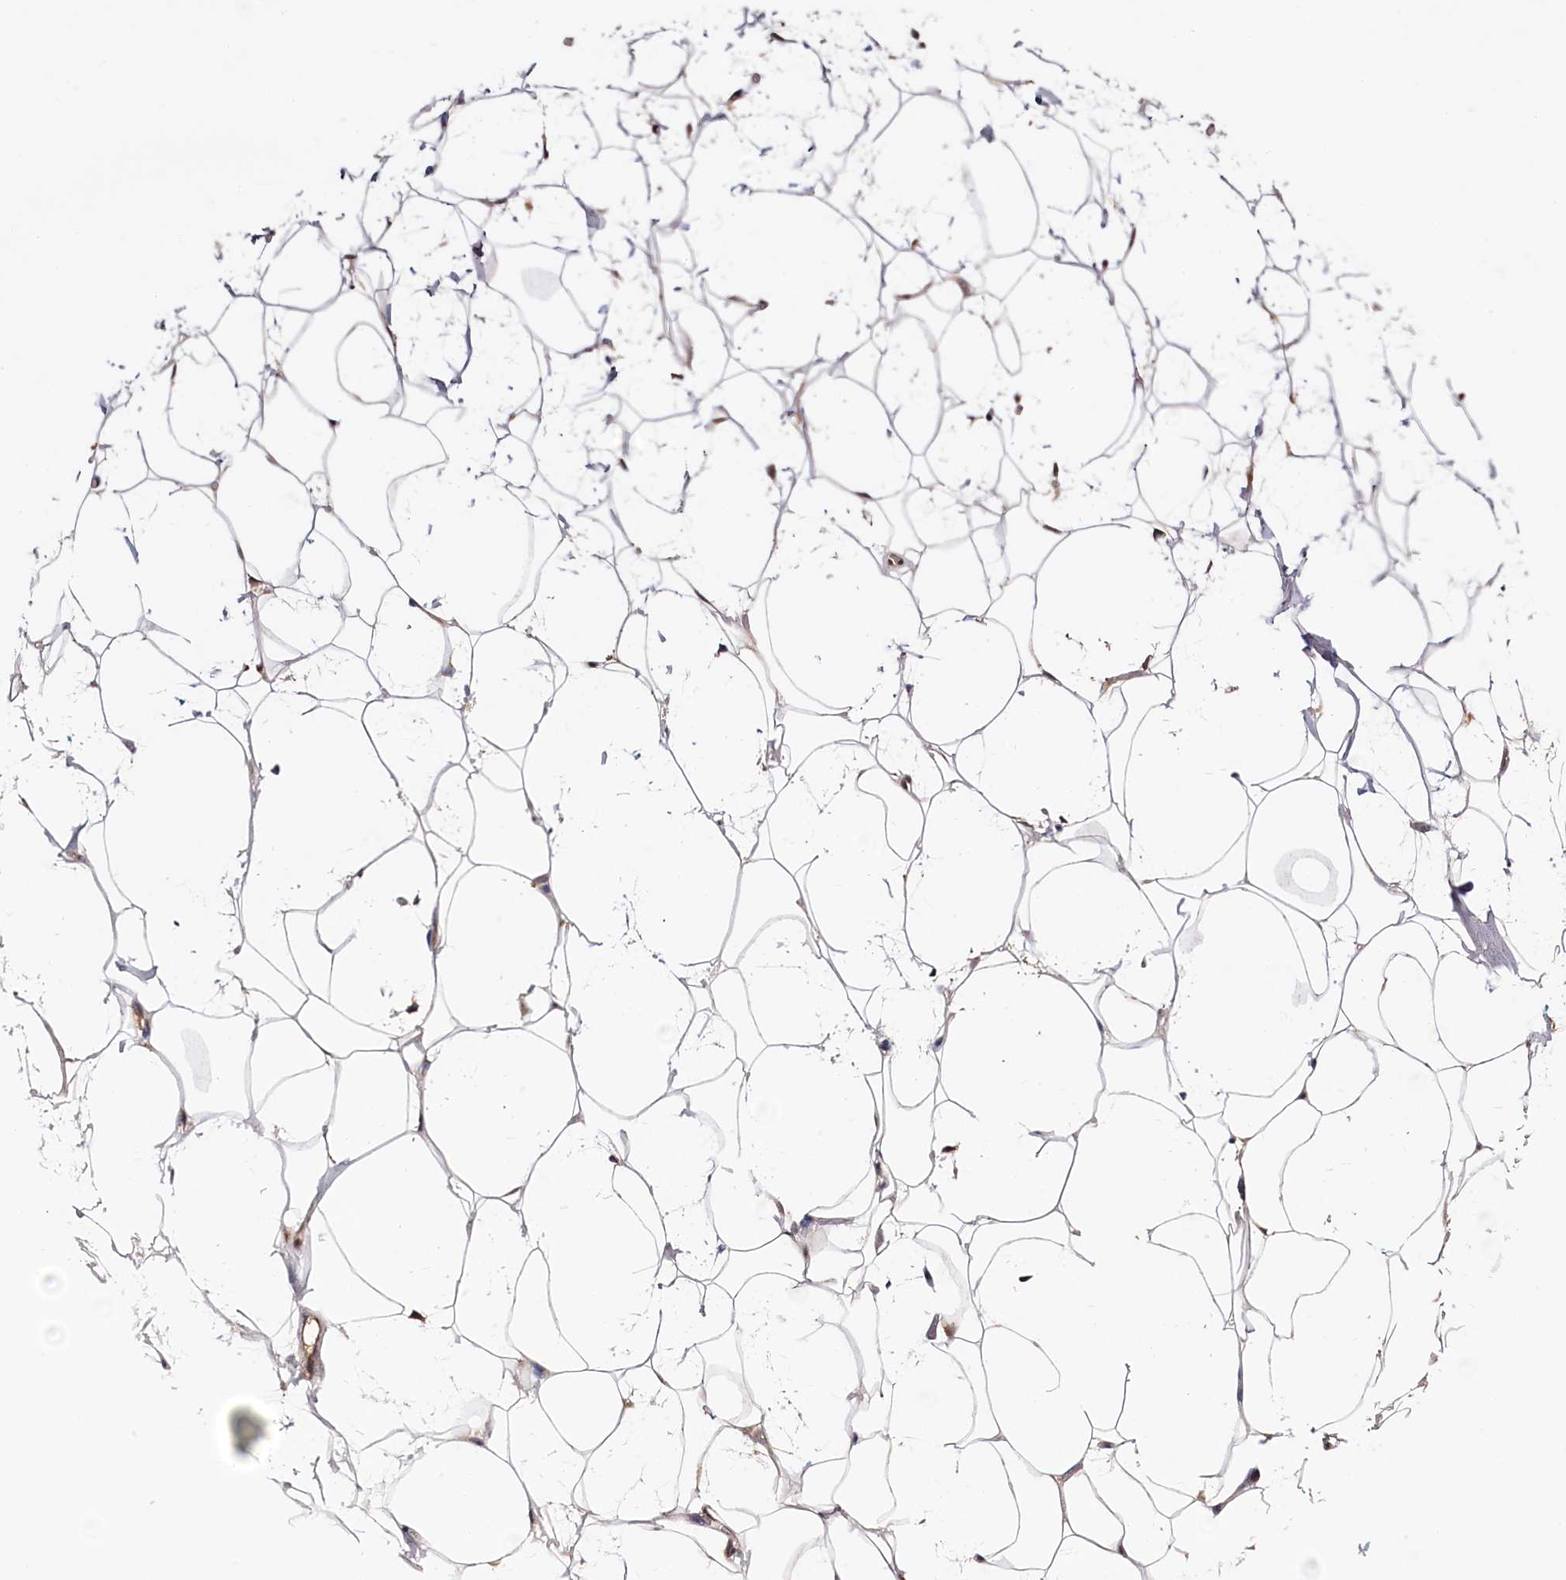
{"staining": {"intensity": "weak", "quantity": "<25%", "location": "cytoplasmic/membranous"}, "tissue": "adipose tissue", "cell_type": "Adipocytes", "image_type": "normal", "snomed": [{"axis": "morphology", "description": "Normal tissue, NOS"}, {"axis": "topography", "description": "Breast"}], "caption": "Immunohistochemical staining of benign adipose tissue exhibits no significant expression in adipocytes.", "gene": "RBFA", "patient": {"sex": "female", "age": 26}}